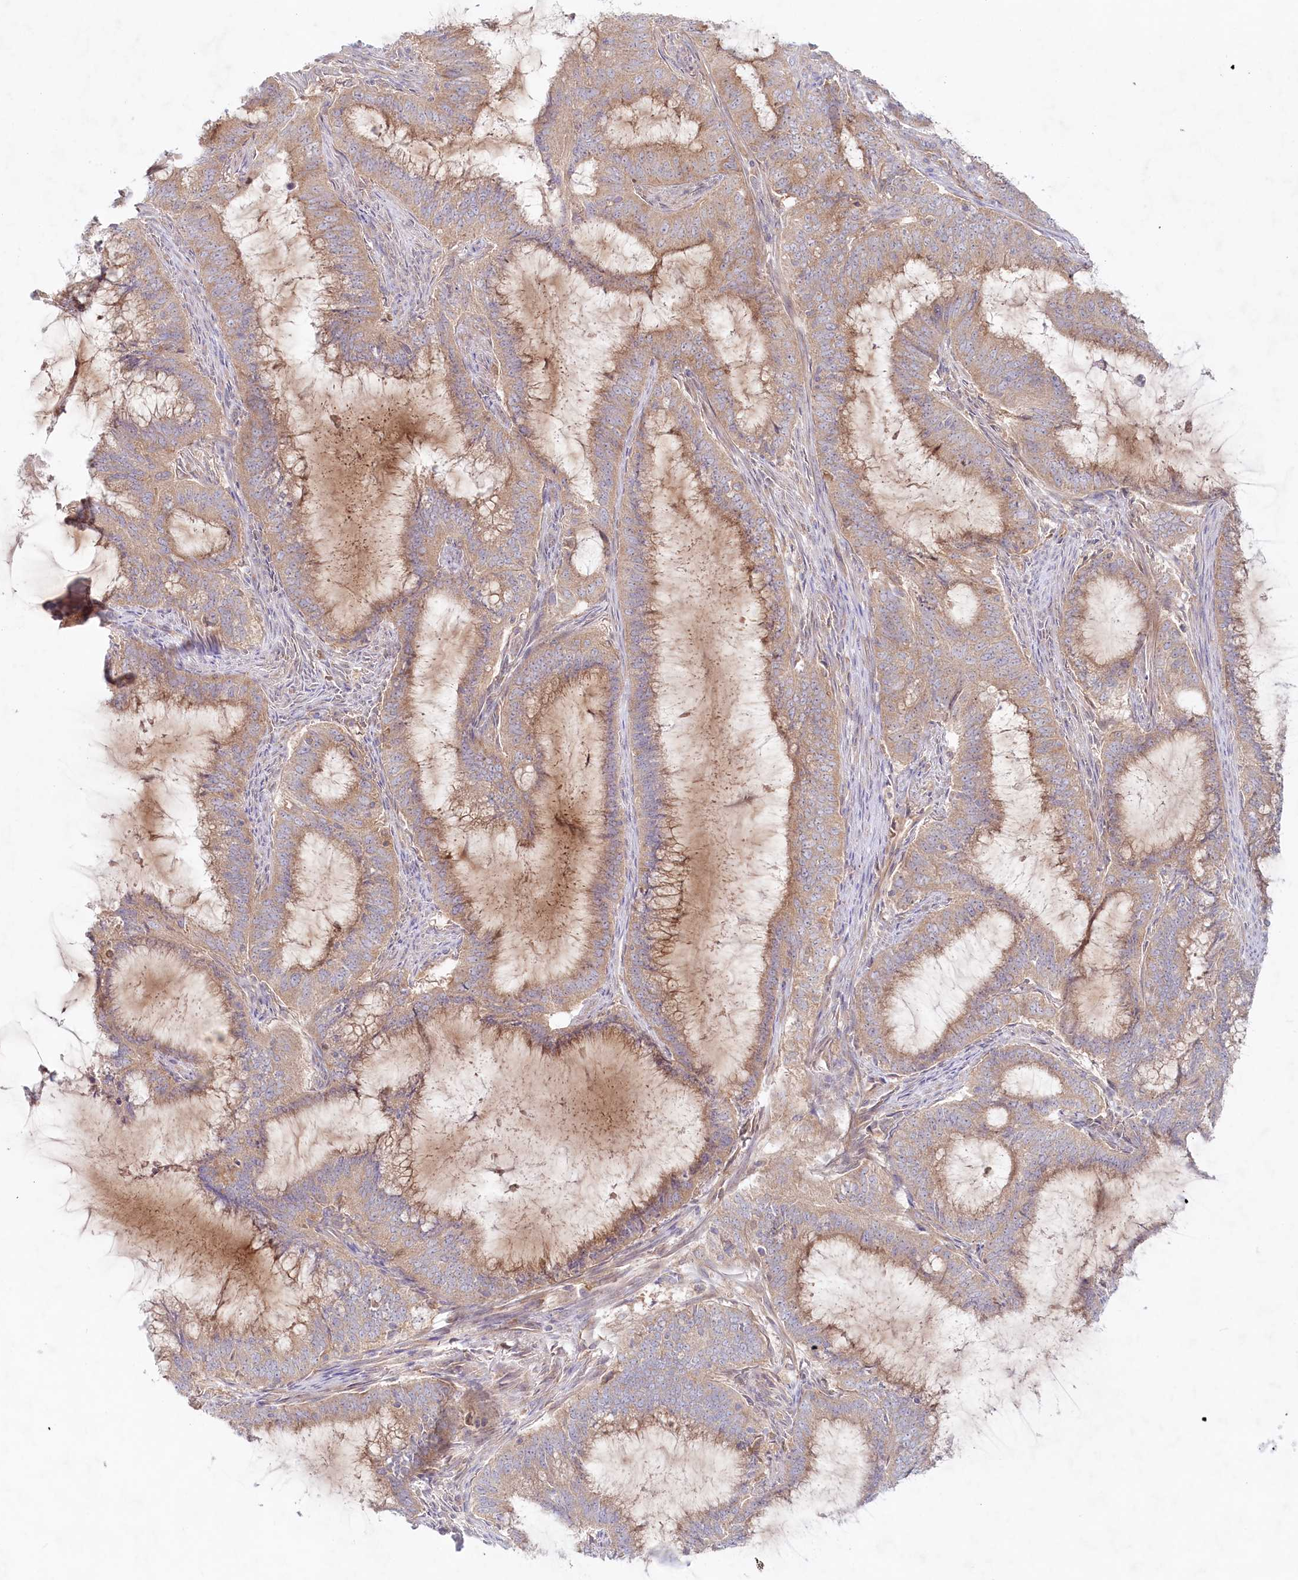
{"staining": {"intensity": "moderate", "quantity": ">75%", "location": "cytoplasmic/membranous"}, "tissue": "endometrial cancer", "cell_type": "Tumor cells", "image_type": "cancer", "snomed": [{"axis": "morphology", "description": "Adenocarcinoma, NOS"}, {"axis": "topography", "description": "Endometrium"}], "caption": "The photomicrograph exhibits staining of adenocarcinoma (endometrial), revealing moderate cytoplasmic/membranous protein positivity (brown color) within tumor cells.", "gene": "TNIP1", "patient": {"sex": "female", "age": 51}}